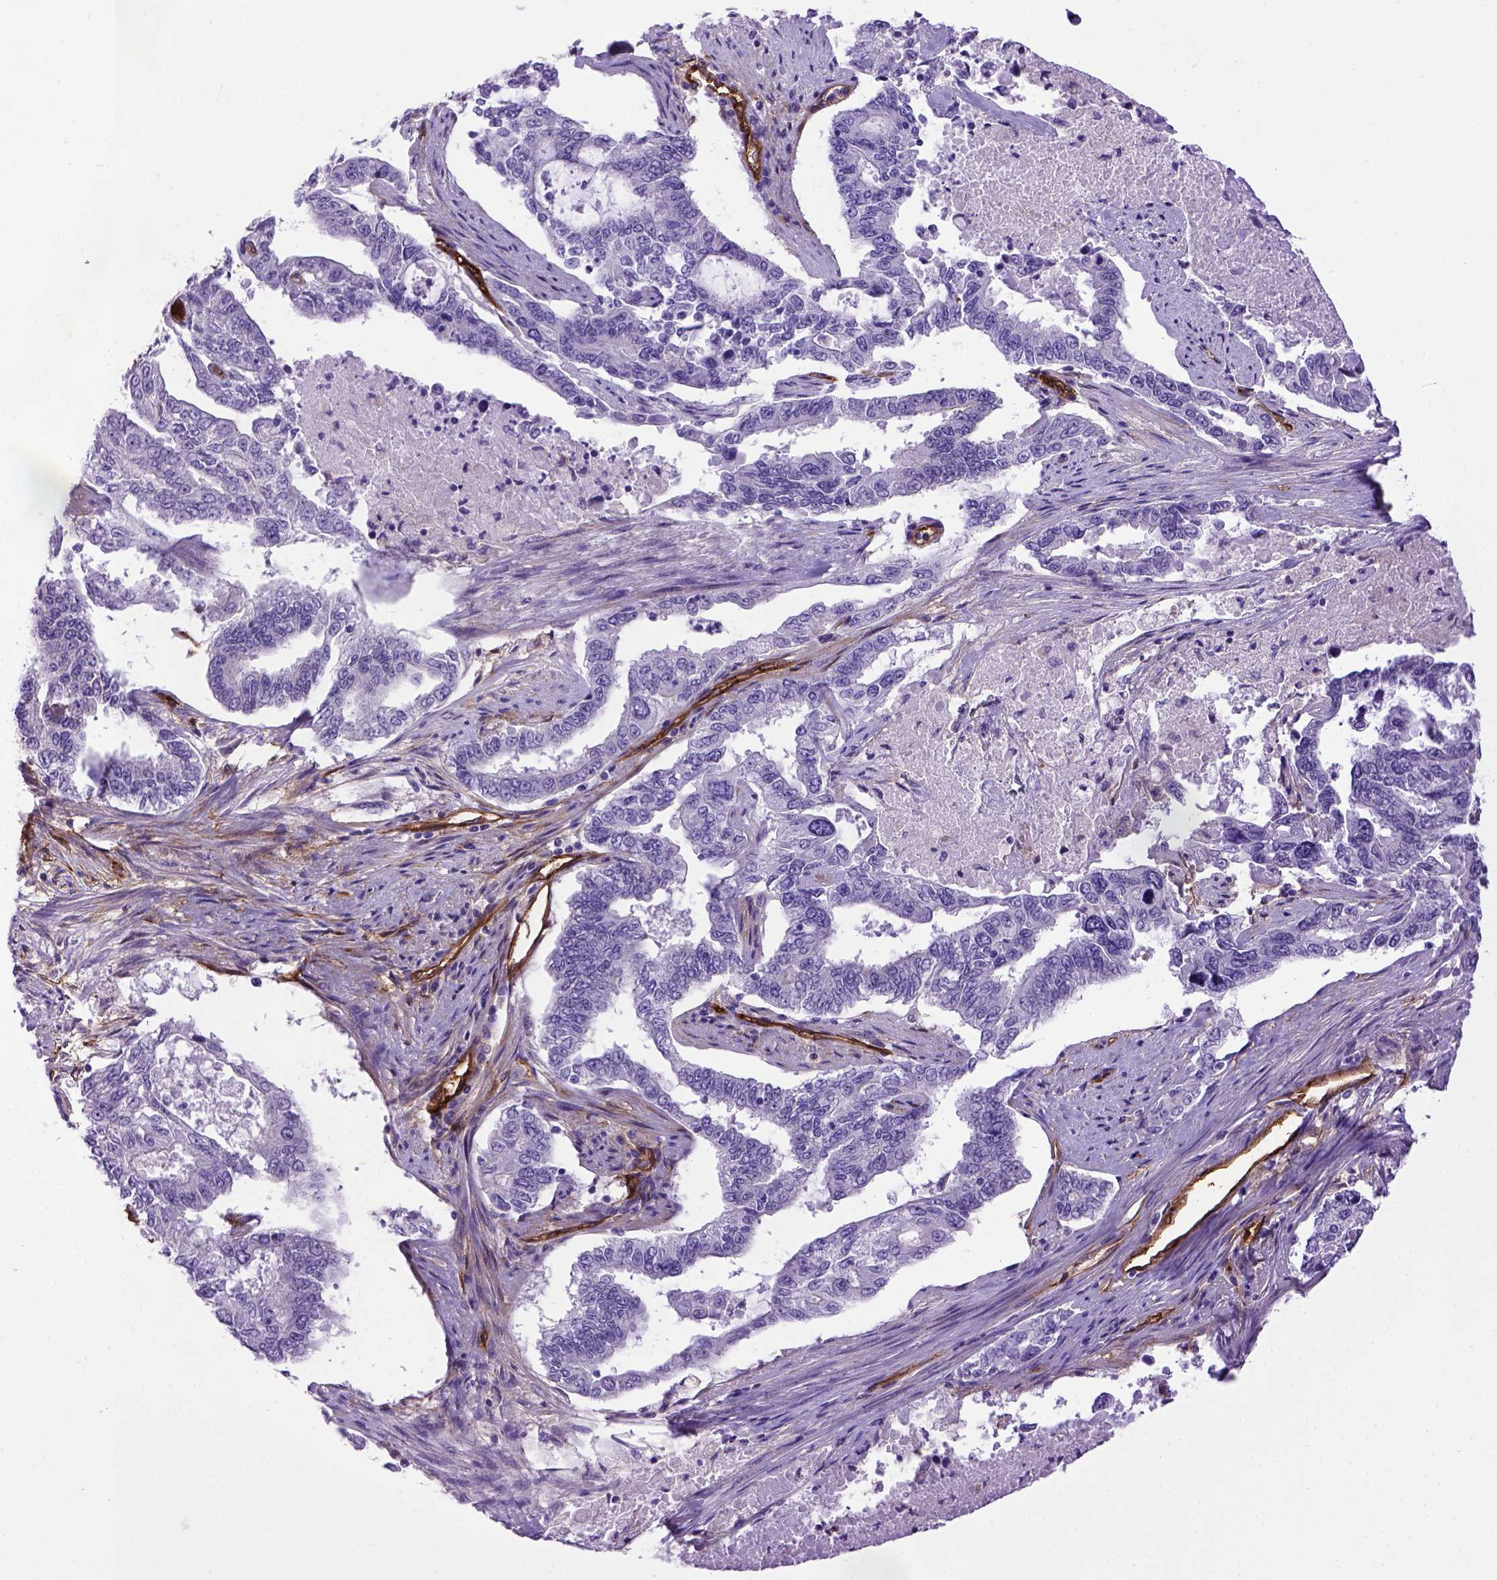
{"staining": {"intensity": "negative", "quantity": "none", "location": "none"}, "tissue": "endometrial cancer", "cell_type": "Tumor cells", "image_type": "cancer", "snomed": [{"axis": "morphology", "description": "Adenocarcinoma, NOS"}, {"axis": "topography", "description": "Uterus"}], "caption": "Immunohistochemical staining of endometrial cancer (adenocarcinoma) shows no significant staining in tumor cells.", "gene": "ENG", "patient": {"sex": "female", "age": 59}}